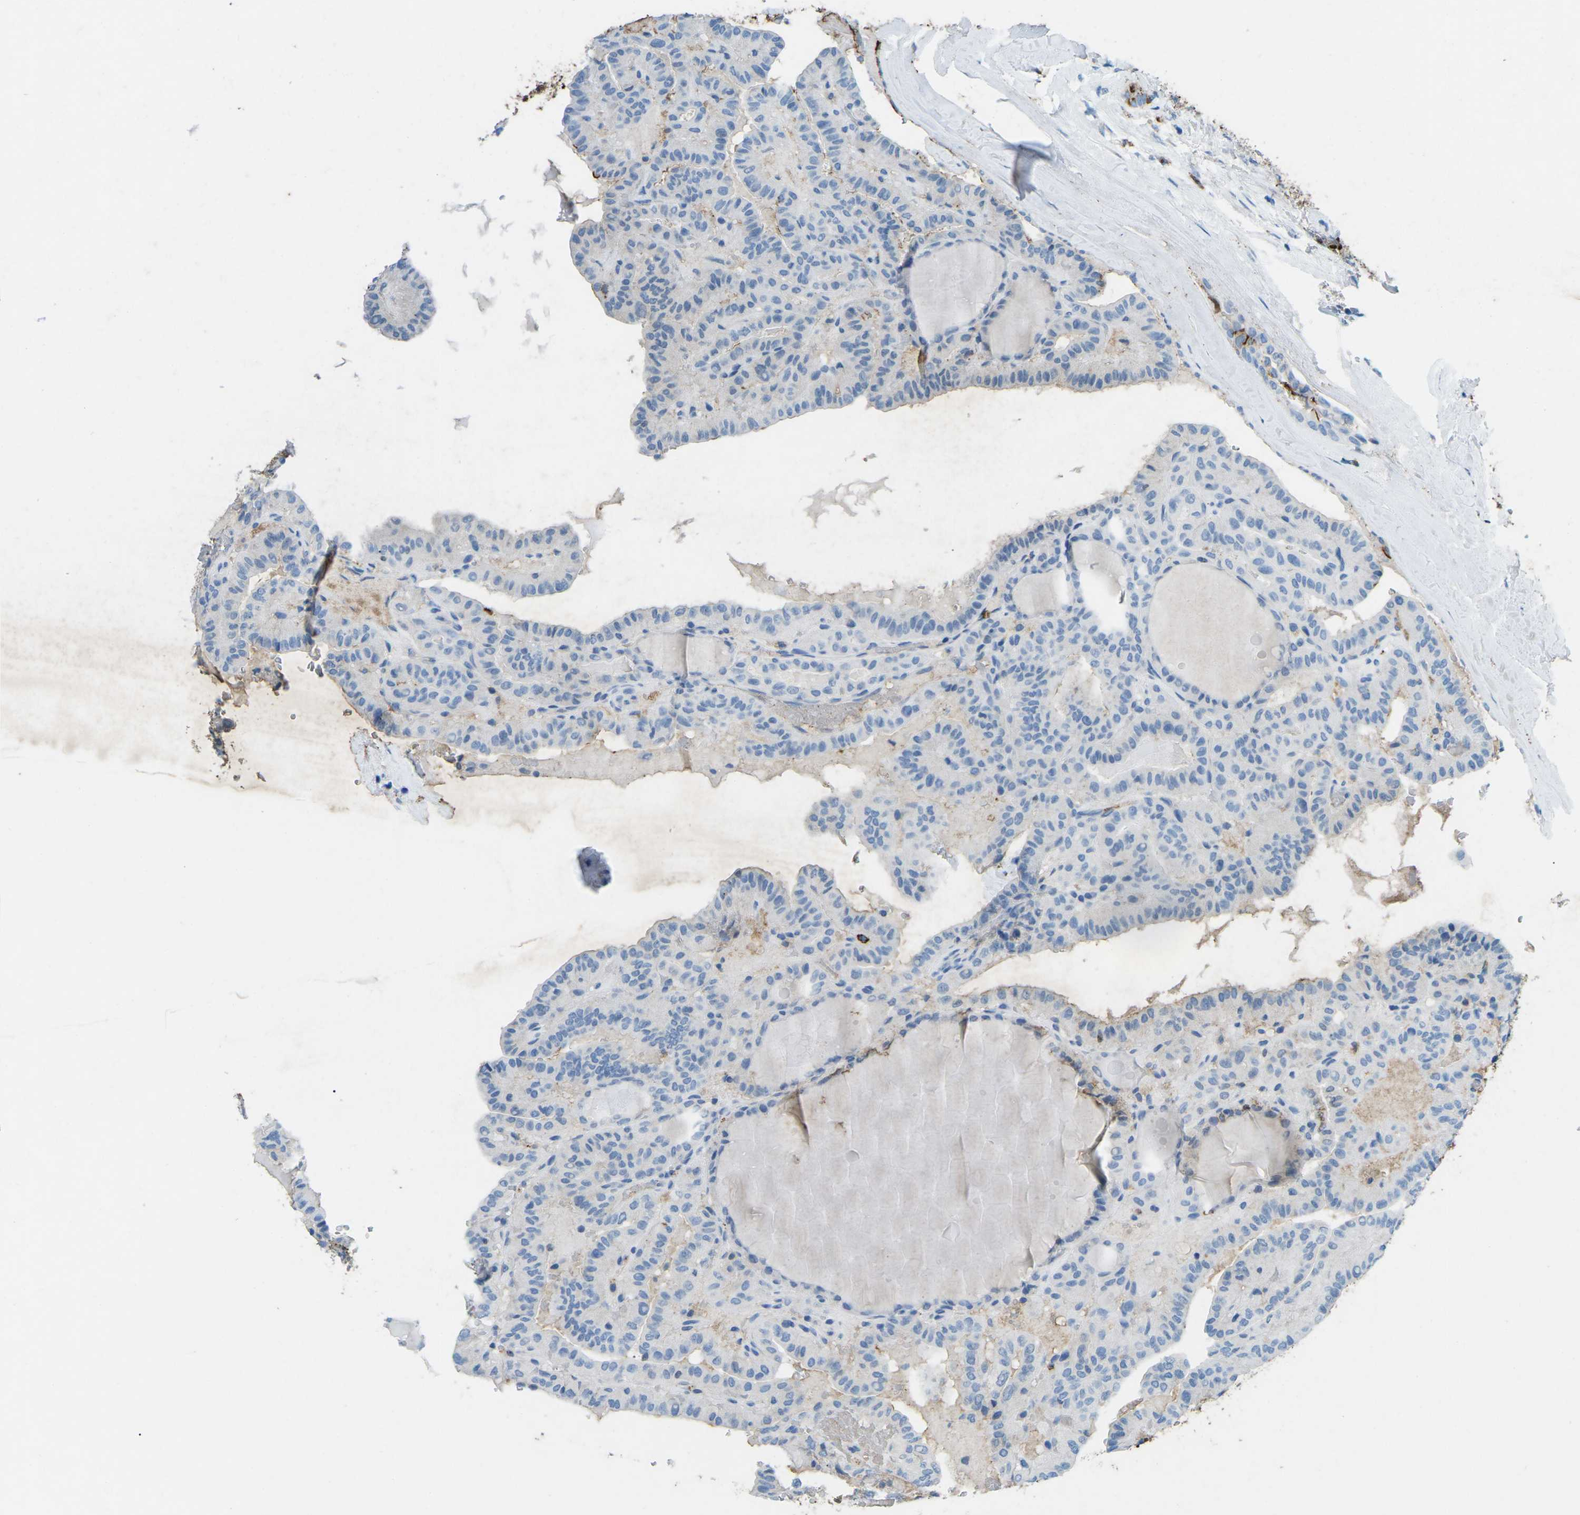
{"staining": {"intensity": "negative", "quantity": "none", "location": "none"}, "tissue": "thyroid cancer", "cell_type": "Tumor cells", "image_type": "cancer", "snomed": [{"axis": "morphology", "description": "Papillary adenocarcinoma, NOS"}, {"axis": "topography", "description": "Thyroid gland"}], "caption": "There is no significant staining in tumor cells of thyroid cancer.", "gene": "CTAGE1", "patient": {"sex": "male", "age": 77}}